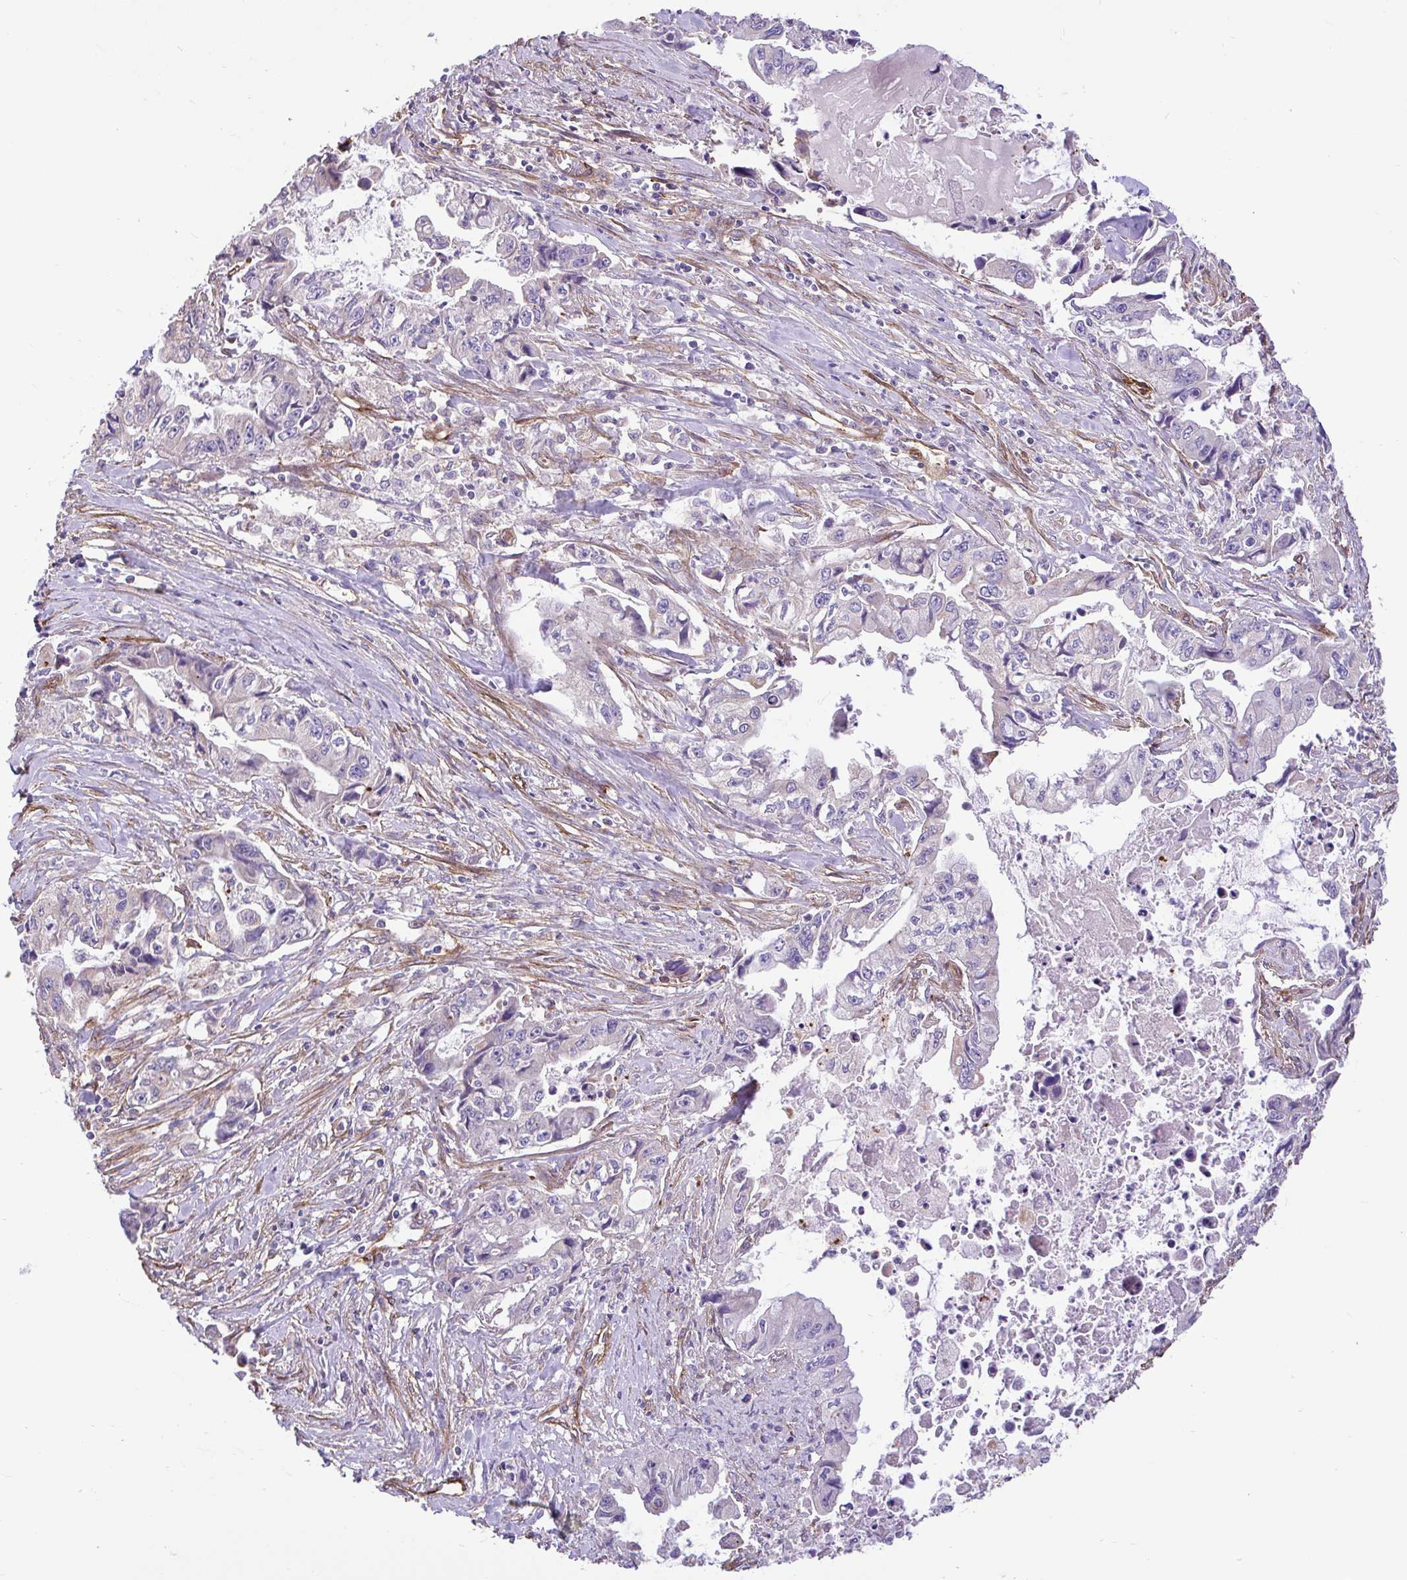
{"staining": {"intensity": "negative", "quantity": "none", "location": "none"}, "tissue": "pancreatic cancer", "cell_type": "Tumor cells", "image_type": "cancer", "snomed": [{"axis": "morphology", "description": "Adenocarcinoma, NOS"}, {"axis": "topography", "description": "Pancreas"}], "caption": "The micrograph displays no significant positivity in tumor cells of pancreatic adenocarcinoma.", "gene": "PTPRK", "patient": {"sex": "male", "age": 66}}